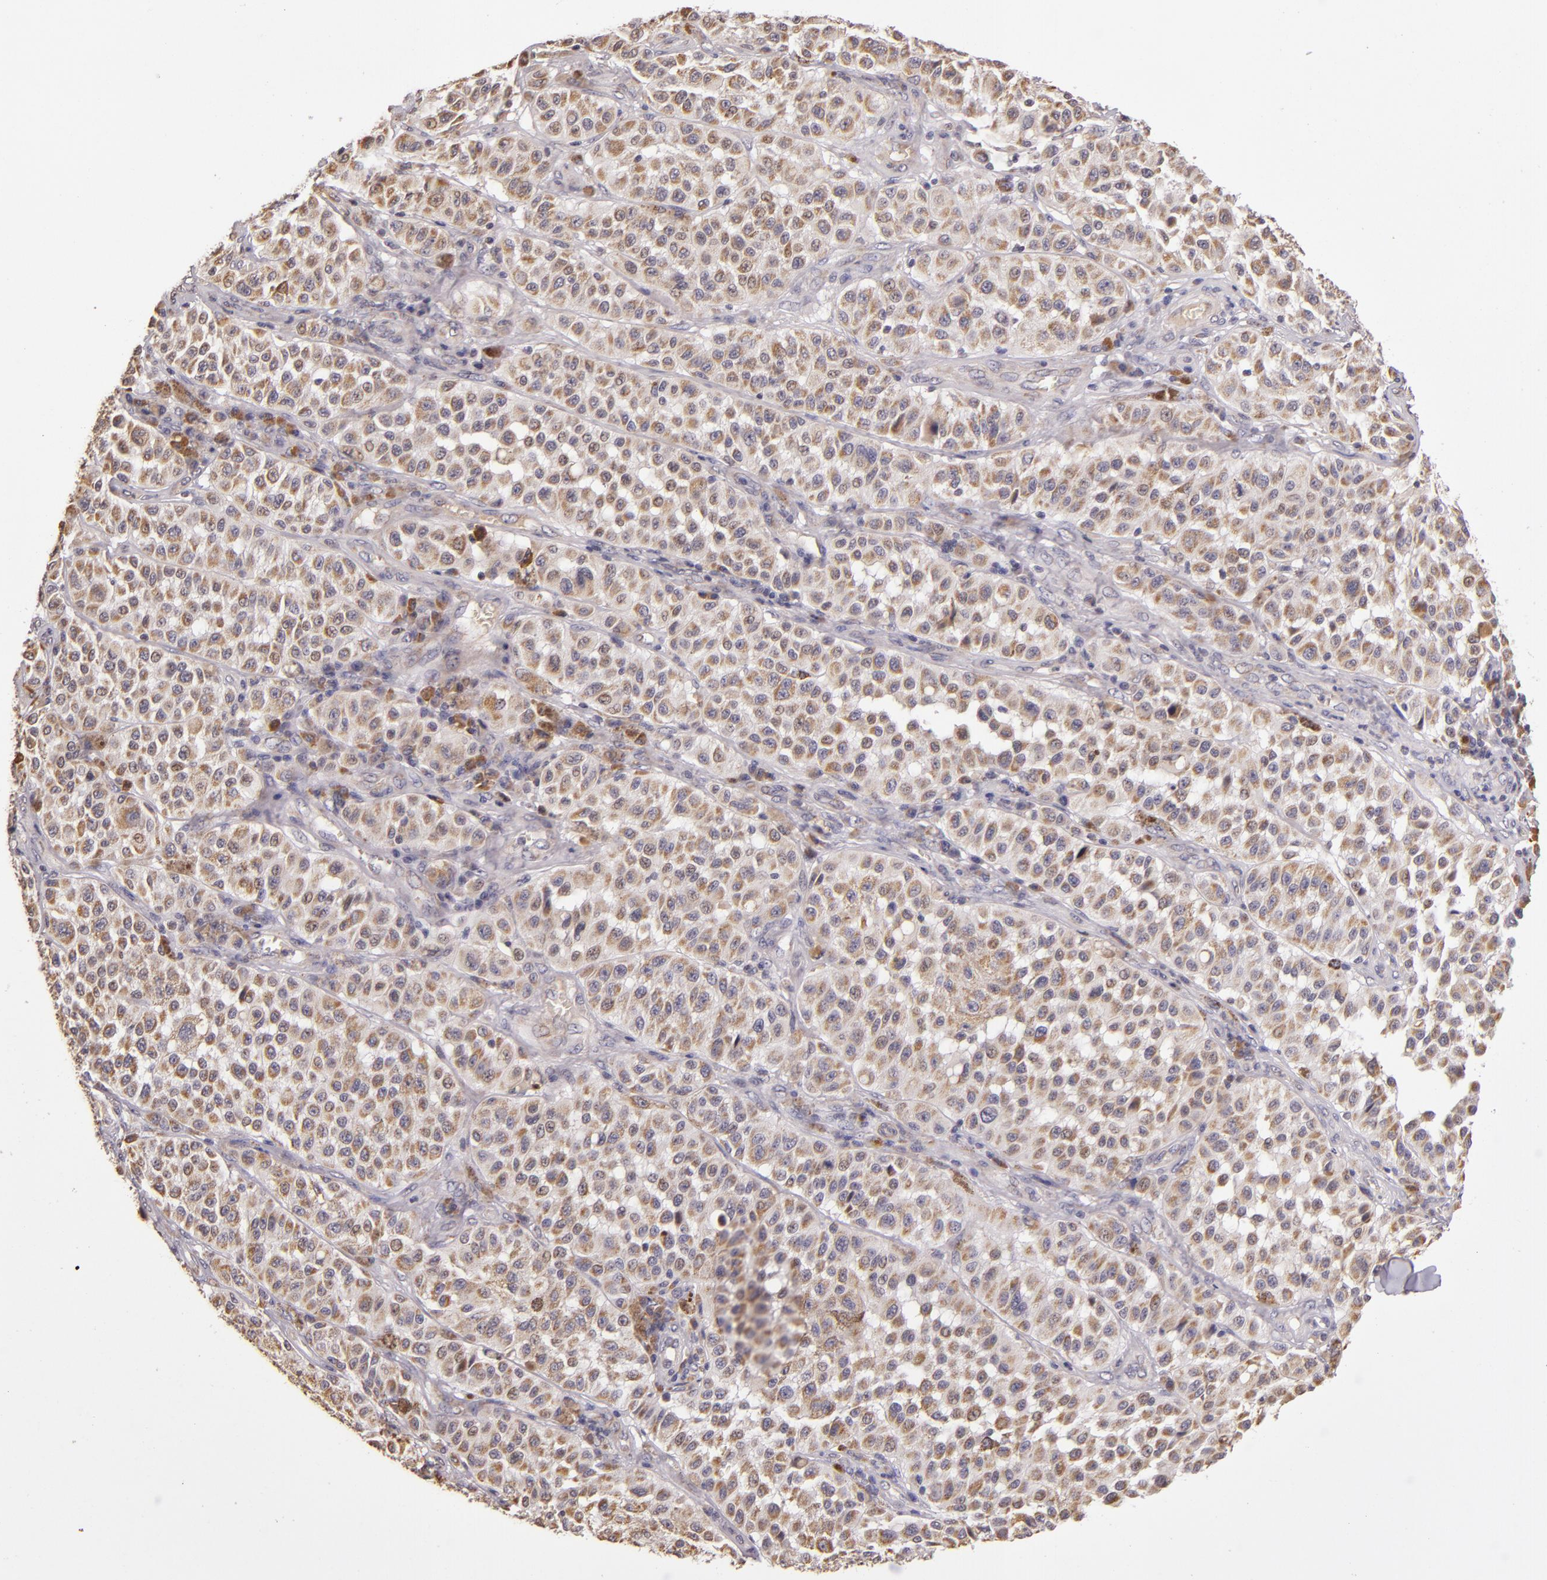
{"staining": {"intensity": "moderate", "quantity": "25%-75%", "location": "cytoplasmic/membranous"}, "tissue": "melanoma", "cell_type": "Tumor cells", "image_type": "cancer", "snomed": [{"axis": "morphology", "description": "Malignant melanoma, NOS"}, {"axis": "topography", "description": "Skin"}], "caption": "About 25%-75% of tumor cells in human malignant melanoma show moderate cytoplasmic/membranous protein staining as visualized by brown immunohistochemical staining.", "gene": "ABL1", "patient": {"sex": "female", "age": 64}}